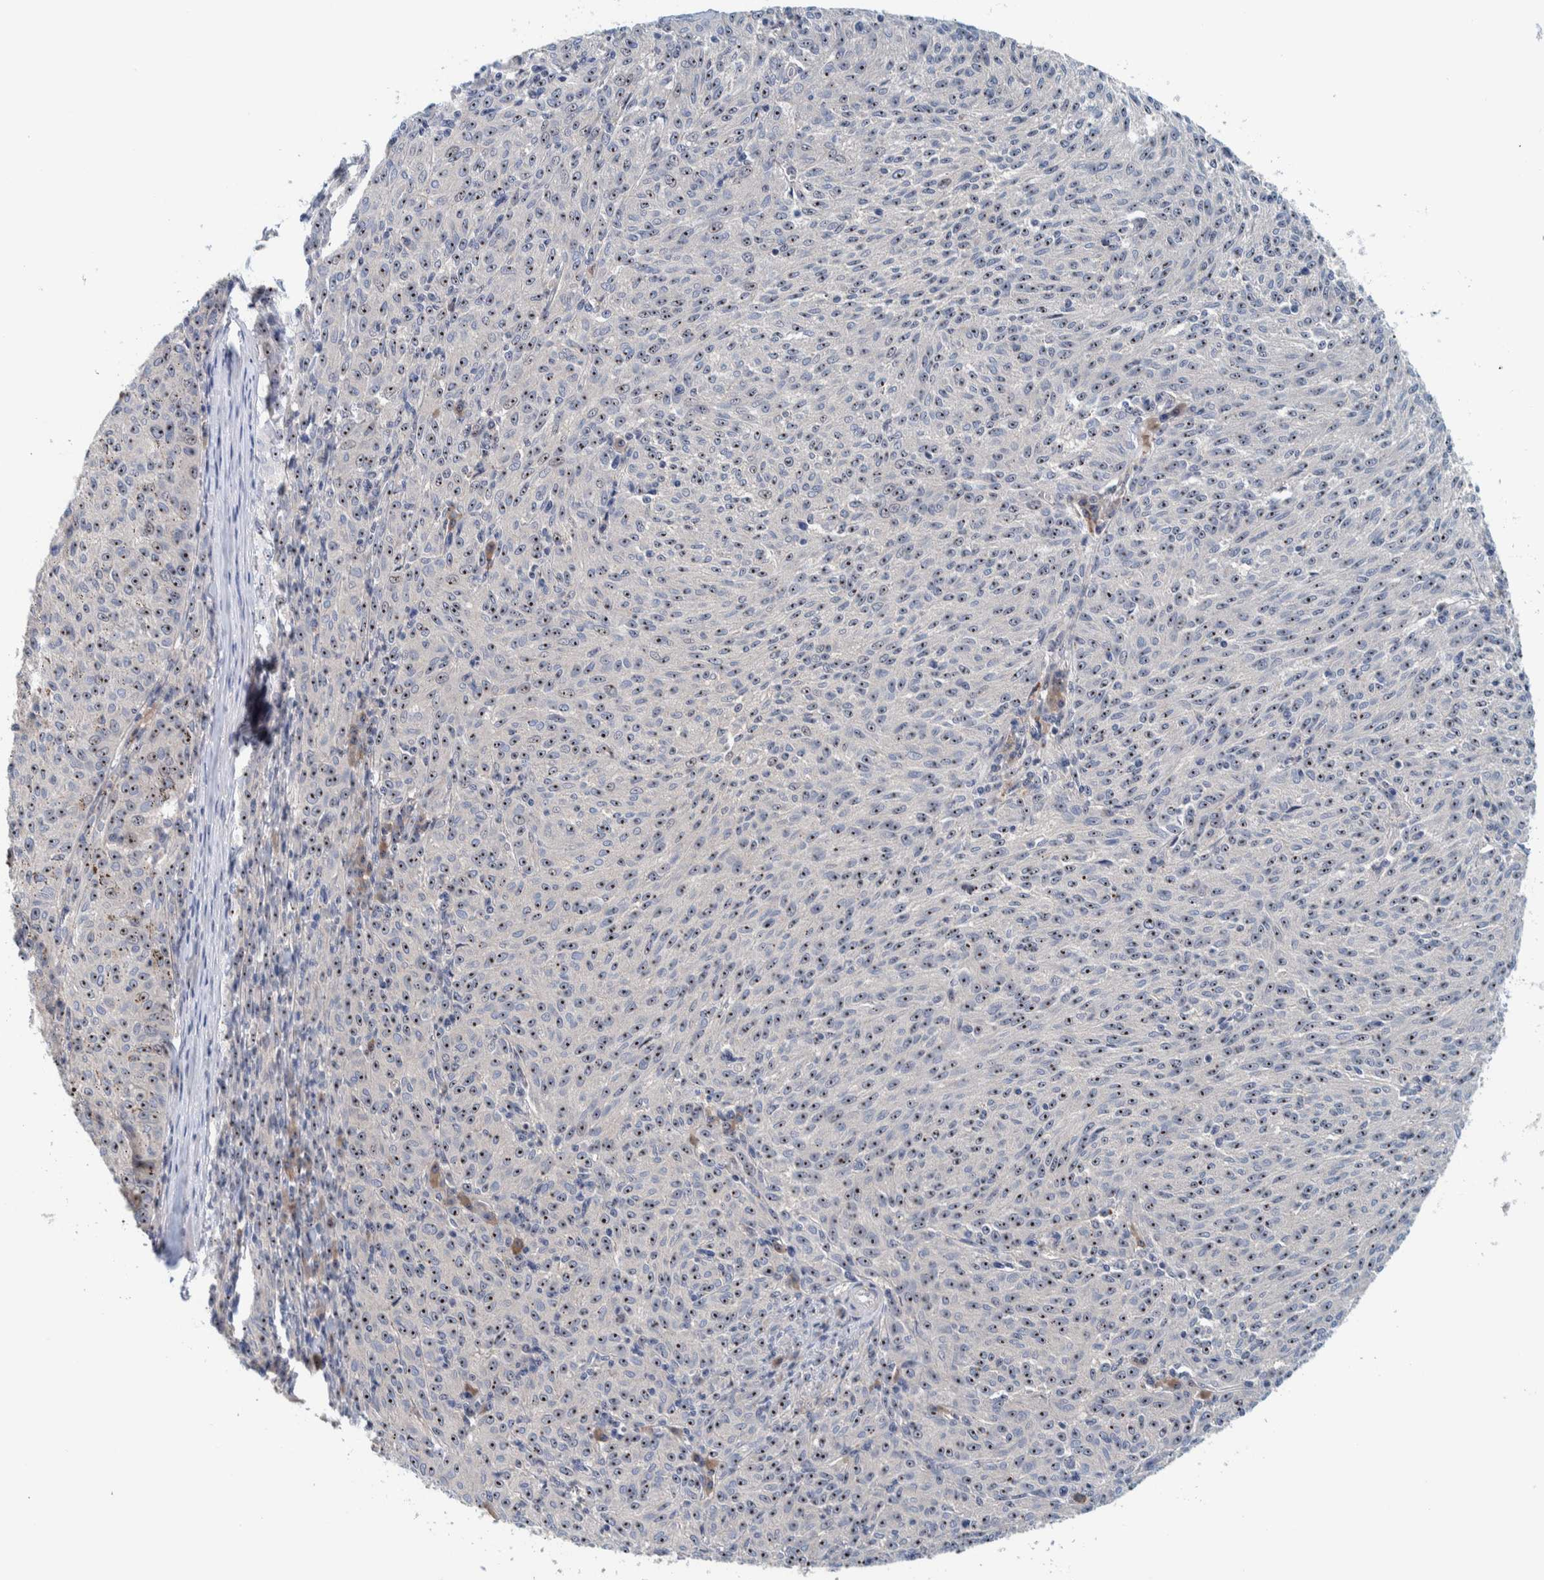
{"staining": {"intensity": "moderate", "quantity": ">75%", "location": "nuclear"}, "tissue": "melanoma", "cell_type": "Tumor cells", "image_type": "cancer", "snomed": [{"axis": "morphology", "description": "Malignant melanoma, NOS"}, {"axis": "topography", "description": "Skin"}], "caption": "Approximately >75% of tumor cells in melanoma demonstrate moderate nuclear protein expression as visualized by brown immunohistochemical staining.", "gene": "NOL11", "patient": {"sex": "female", "age": 72}}